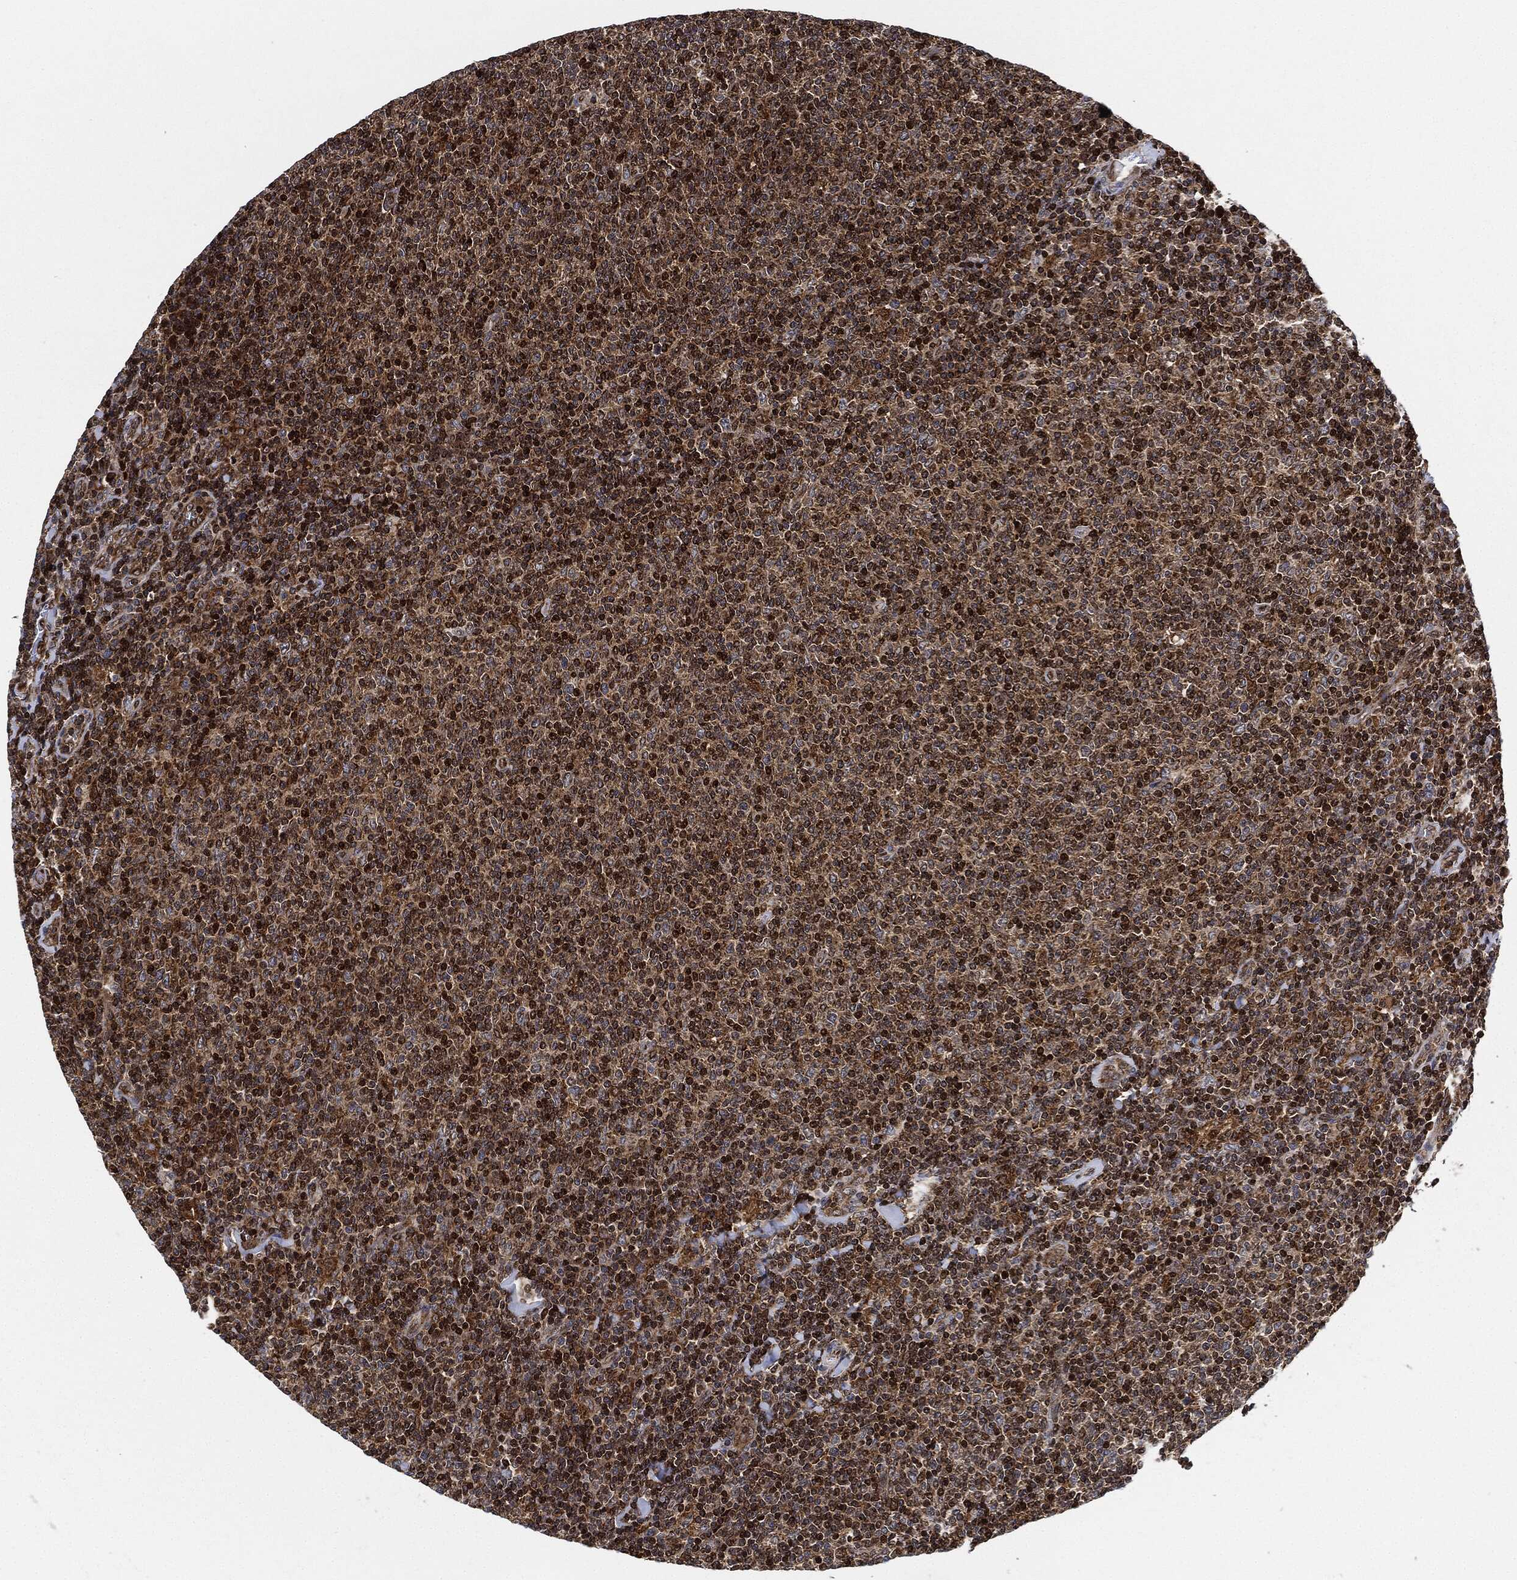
{"staining": {"intensity": "moderate", "quantity": ">75%", "location": "cytoplasmic/membranous"}, "tissue": "lymphoma", "cell_type": "Tumor cells", "image_type": "cancer", "snomed": [{"axis": "morphology", "description": "Malignant lymphoma, non-Hodgkin's type, Low grade"}, {"axis": "topography", "description": "Lymph node"}], "caption": "Protein staining shows moderate cytoplasmic/membranous expression in about >75% of tumor cells in lymphoma.", "gene": "RNASEL", "patient": {"sex": "male", "age": 52}}